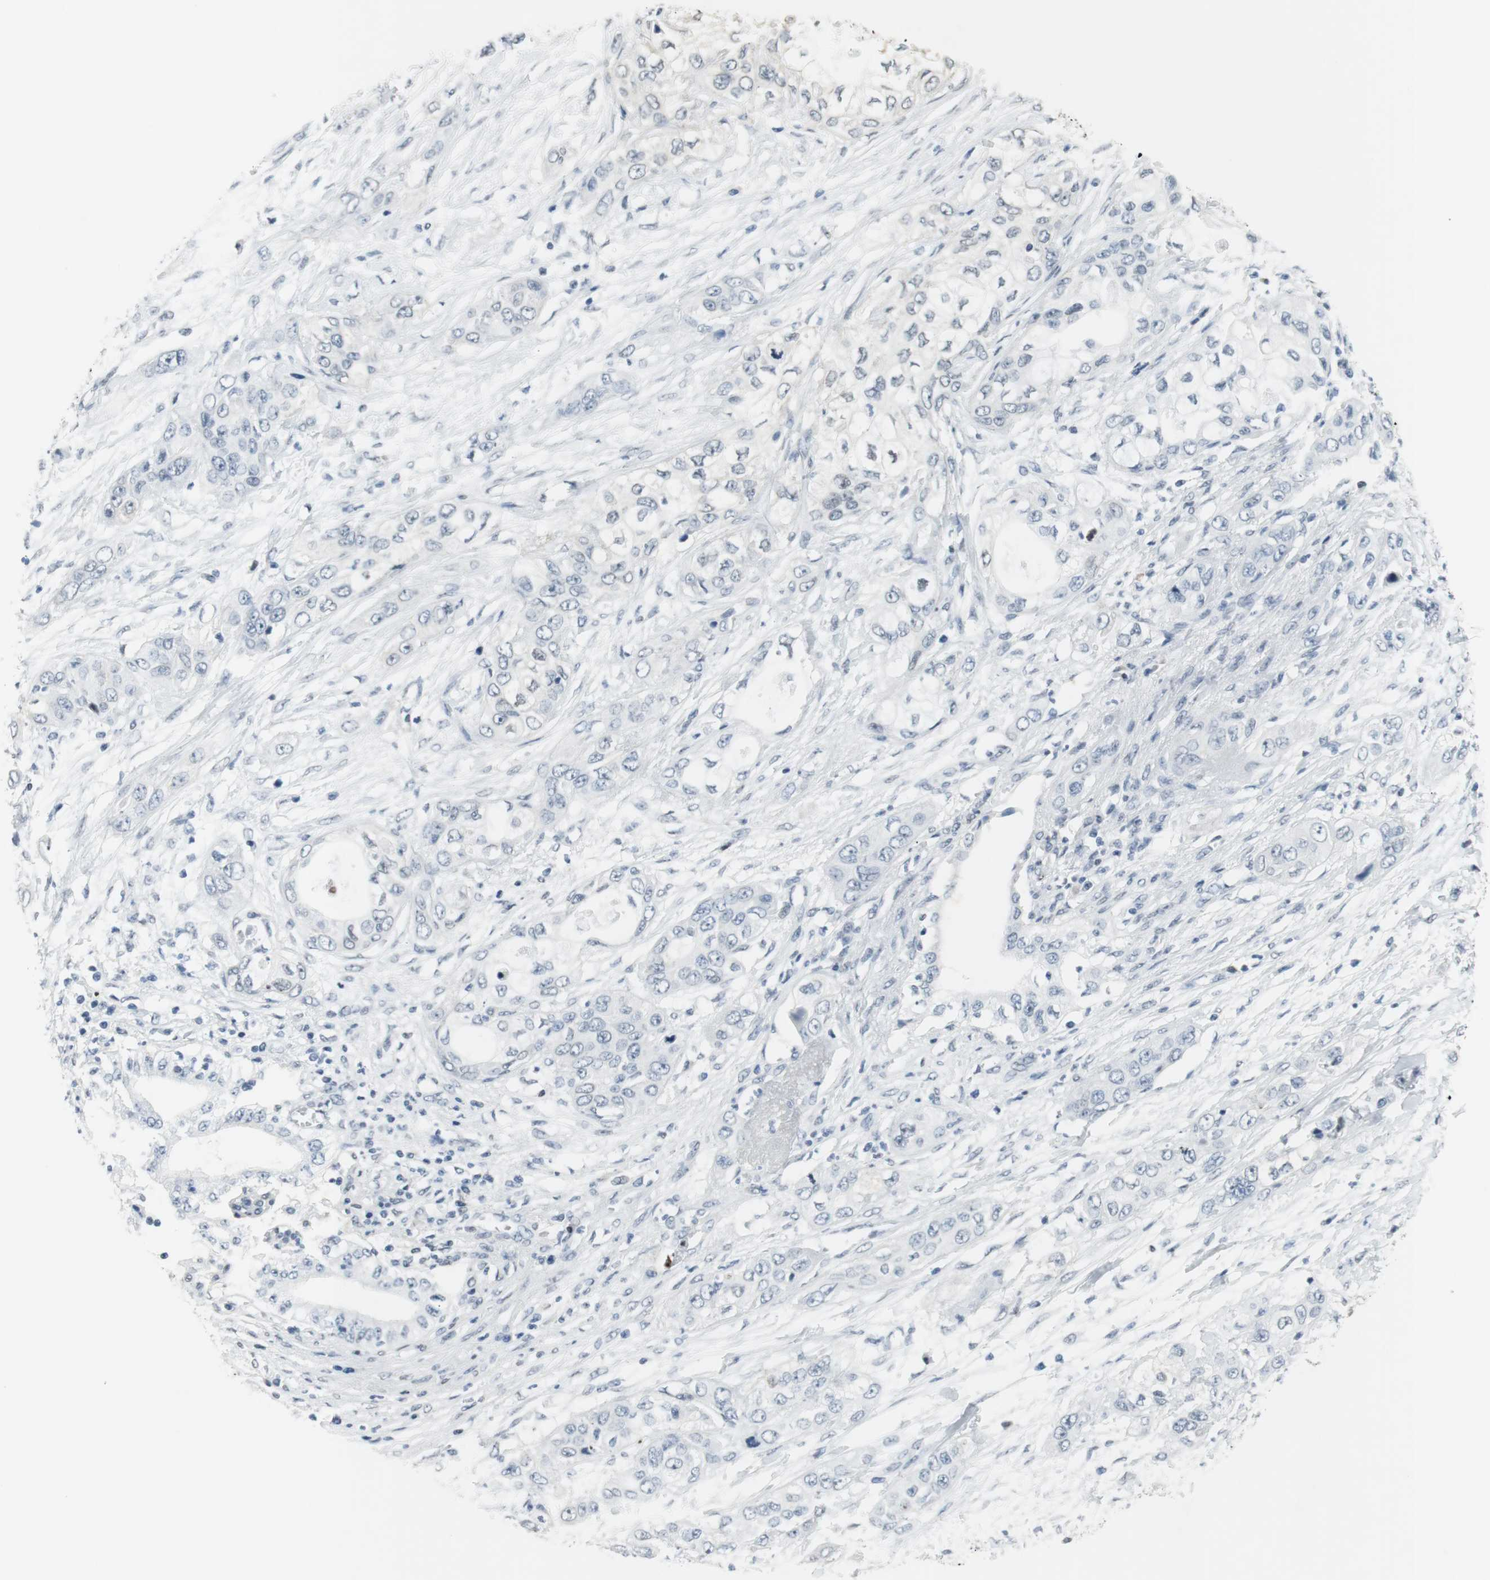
{"staining": {"intensity": "negative", "quantity": "none", "location": "none"}, "tissue": "pancreatic cancer", "cell_type": "Tumor cells", "image_type": "cancer", "snomed": [{"axis": "morphology", "description": "Adenocarcinoma, NOS"}, {"axis": "topography", "description": "Pancreas"}], "caption": "DAB immunohistochemical staining of human pancreatic cancer (adenocarcinoma) shows no significant staining in tumor cells.", "gene": "BMI1", "patient": {"sex": "female", "age": 70}}